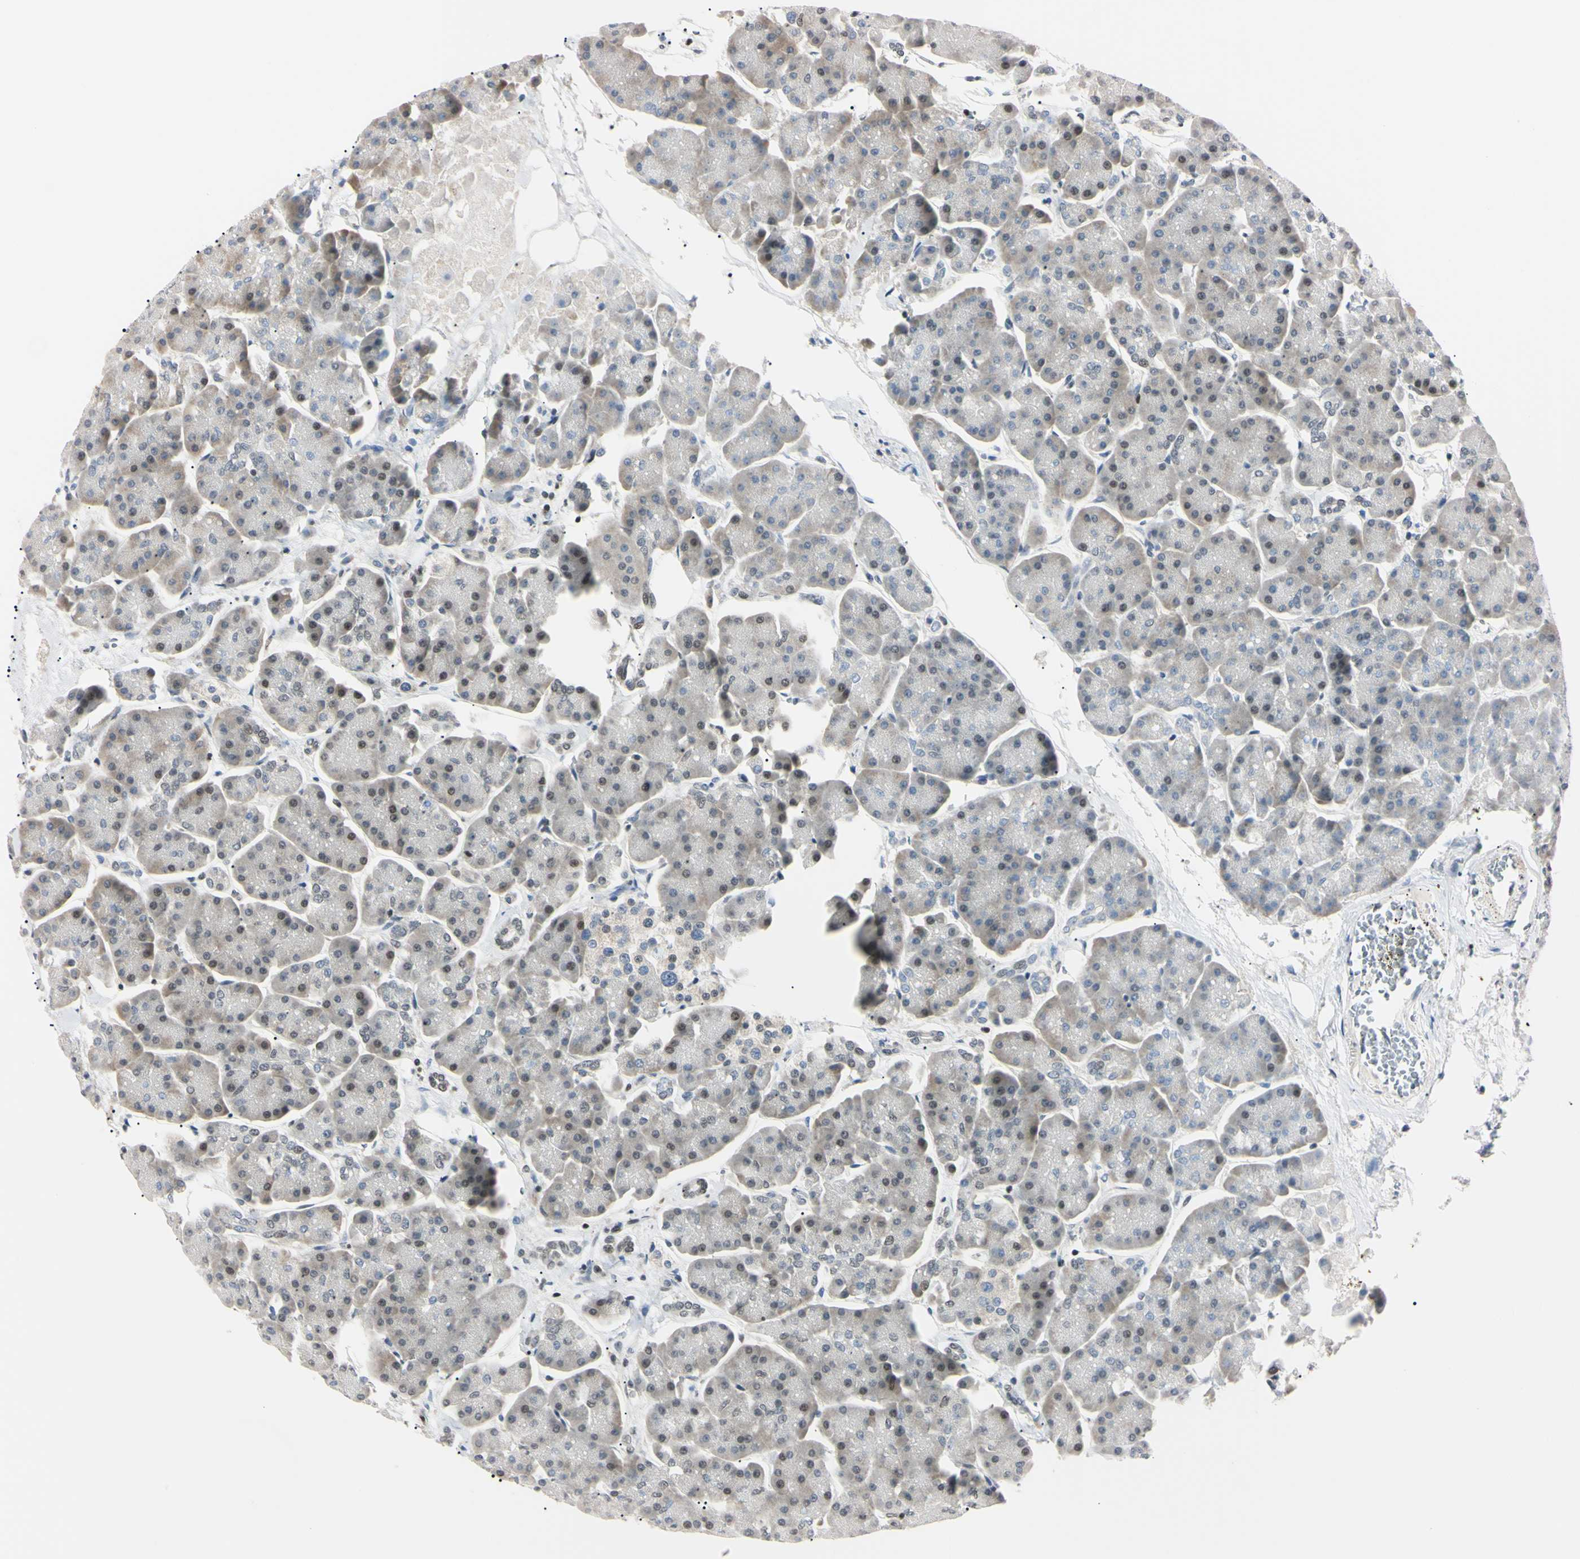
{"staining": {"intensity": "moderate", "quantity": "25%-75%", "location": "nuclear"}, "tissue": "pancreas", "cell_type": "Exocrine glandular cells", "image_type": "normal", "snomed": [{"axis": "morphology", "description": "Normal tissue, NOS"}, {"axis": "topography", "description": "Pancreas"}], "caption": "The micrograph displays staining of unremarkable pancreas, revealing moderate nuclear protein expression (brown color) within exocrine glandular cells. (Brightfield microscopy of DAB IHC at high magnification).", "gene": "C1orf174", "patient": {"sex": "female", "age": 70}}